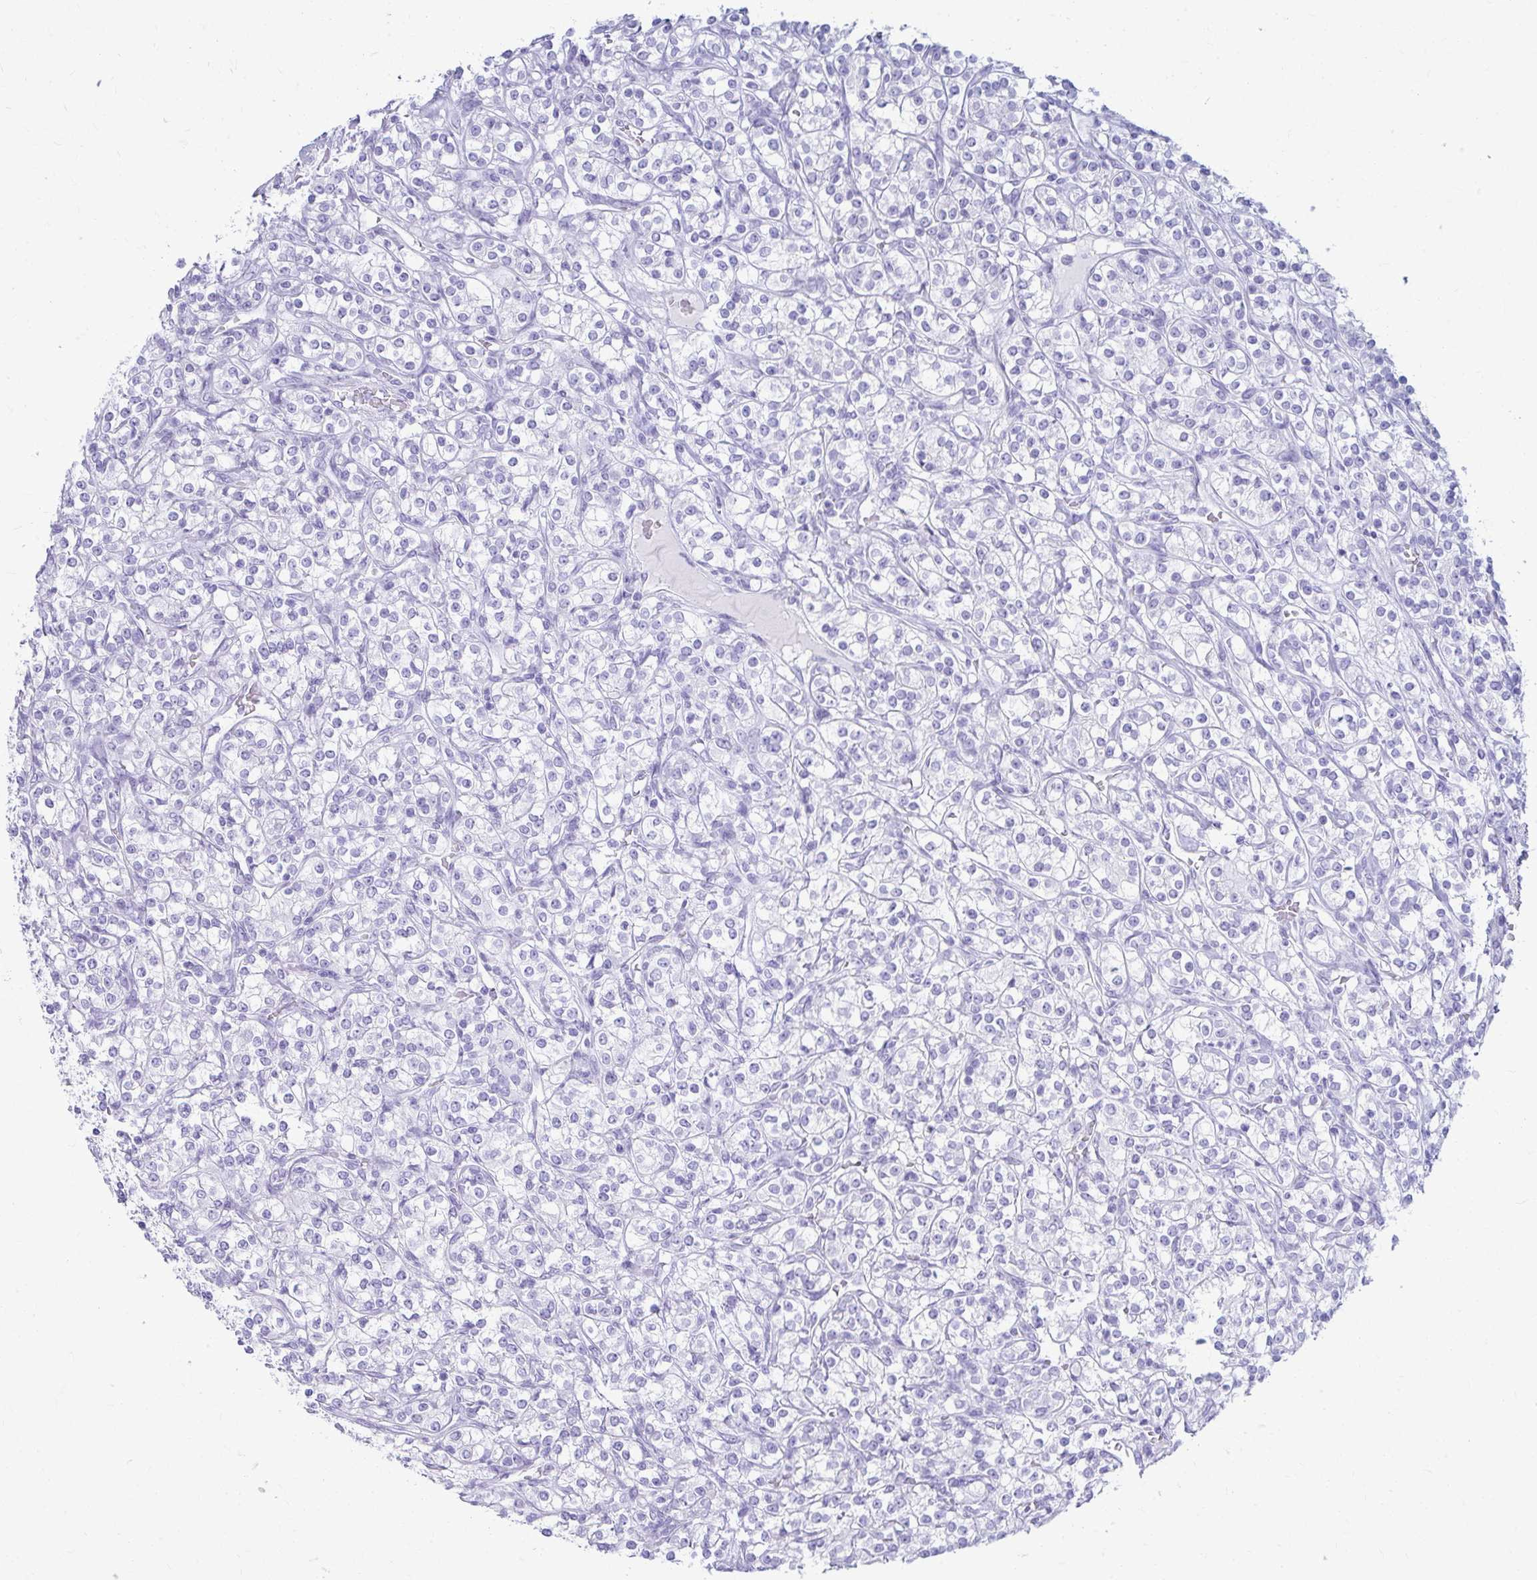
{"staining": {"intensity": "negative", "quantity": "none", "location": "none"}, "tissue": "renal cancer", "cell_type": "Tumor cells", "image_type": "cancer", "snomed": [{"axis": "morphology", "description": "Adenocarcinoma, NOS"}, {"axis": "topography", "description": "Kidney"}], "caption": "Immunohistochemistry micrograph of human renal cancer (adenocarcinoma) stained for a protein (brown), which displays no expression in tumor cells.", "gene": "ATP4B", "patient": {"sex": "male", "age": 77}}